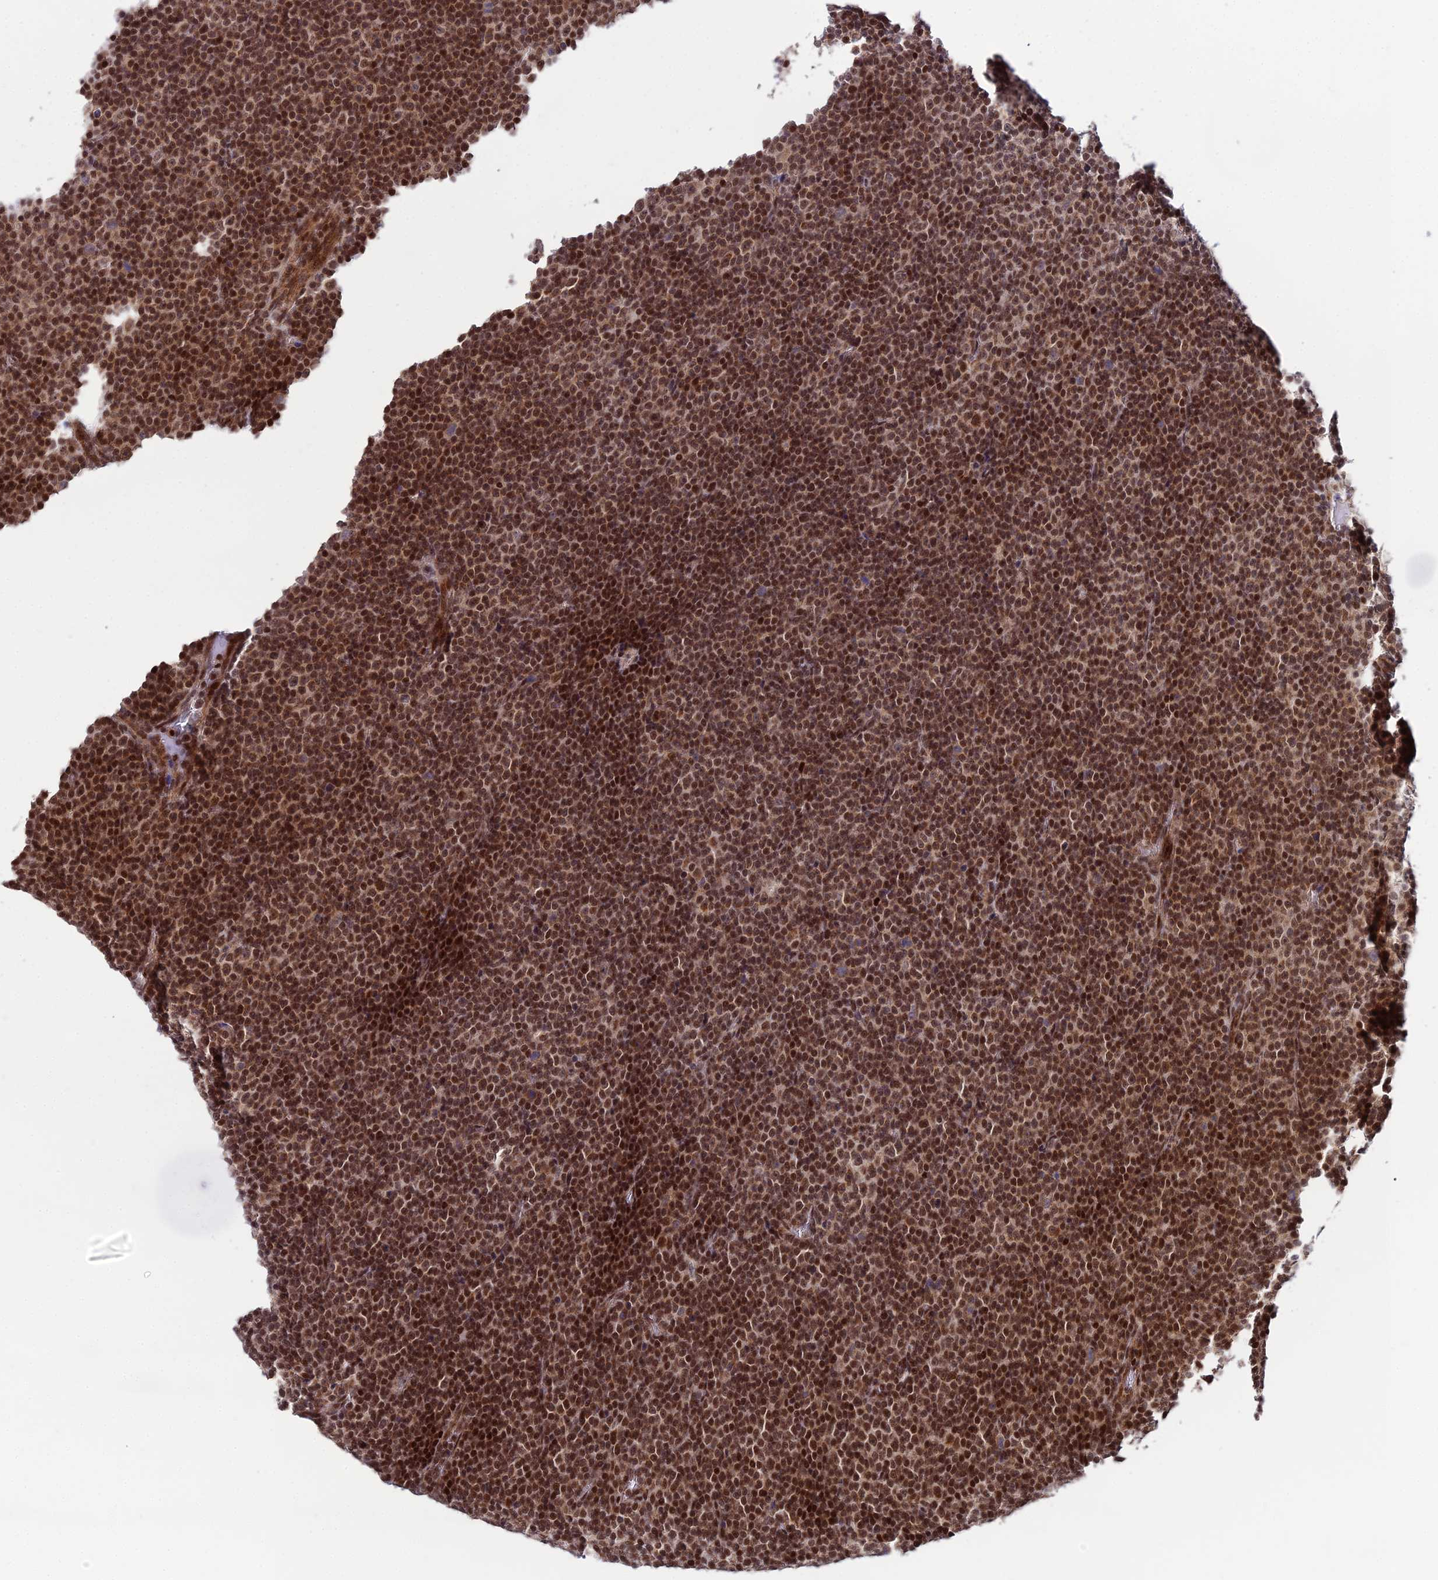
{"staining": {"intensity": "strong", "quantity": ">75%", "location": "nuclear"}, "tissue": "lymphoma", "cell_type": "Tumor cells", "image_type": "cancer", "snomed": [{"axis": "morphology", "description": "Malignant lymphoma, non-Hodgkin's type, Low grade"}, {"axis": "topography", "description": "Lymph node"}], "caption": "A brown stain shows strong nuclear staining of a protein in lymphoma tumor cells. Using DAB (3,3'-diaminobenzidine) (brown) and hematoxylin (blue) stains, captured at high magnification using brightfield microscopy.", "gene": "CIB3", "patient": {"sex": "female", "age": 67}}